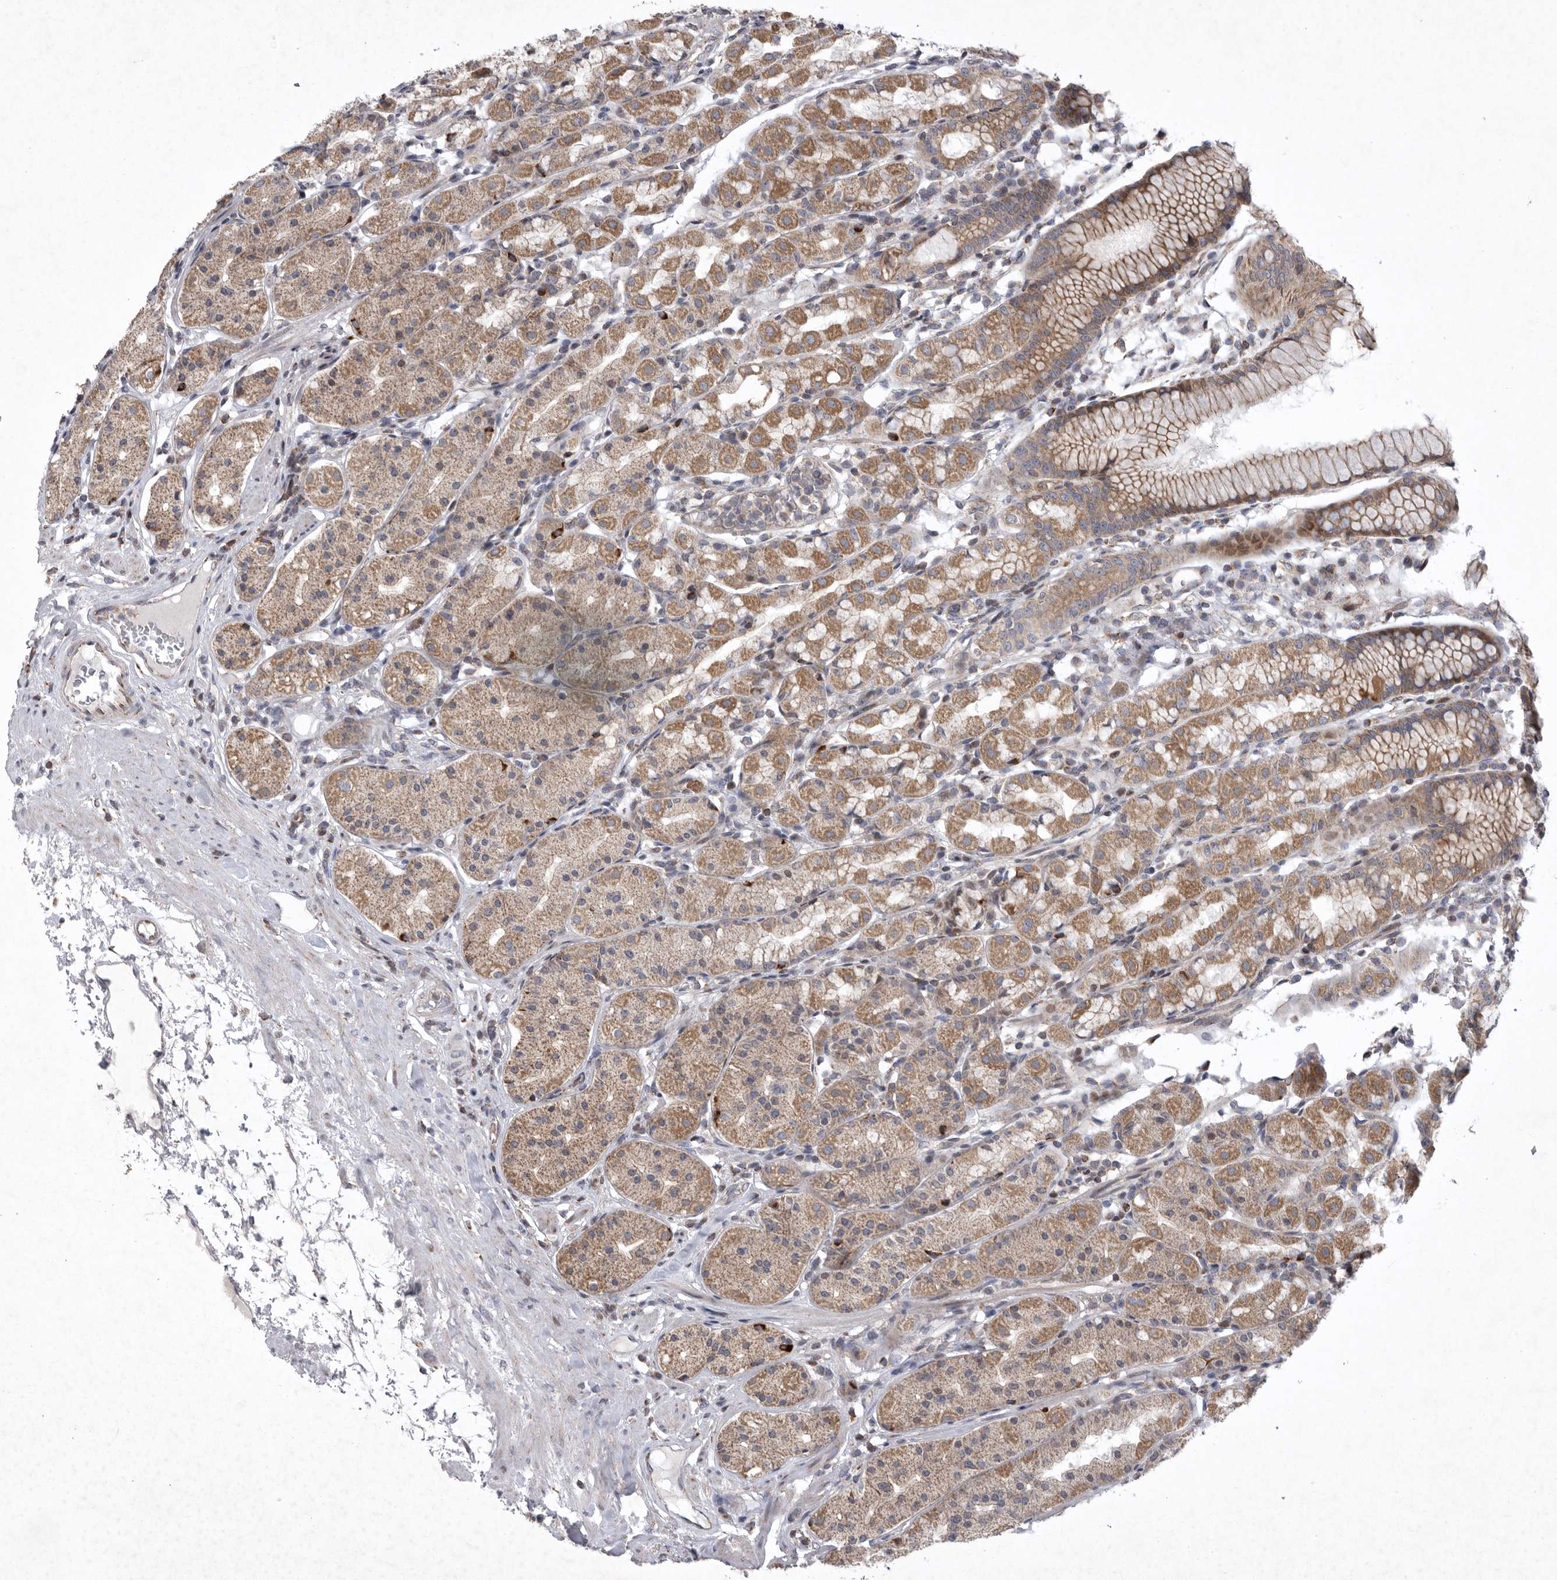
{"staining": {"intensity": "moderate", "quantity": "25%-75%", "location": "cytoplasmic/membranous"}, "tissue": "stomach", "cell_type": "Glandular cells", "image_type": "normal", "snomed": [{"axis": "morphology", "description": "Normal tissue, NOS"}, {"axis": "topography", "description": "Stomach, lower"}], "caption": "Stomach stained for a protein (brown) shows moderate cytoplasmic/membranous positive staining in about 25%-75% of glandular cells.", "gene": "MPZL1", "patient": {"sex": "female", "age": 56}}